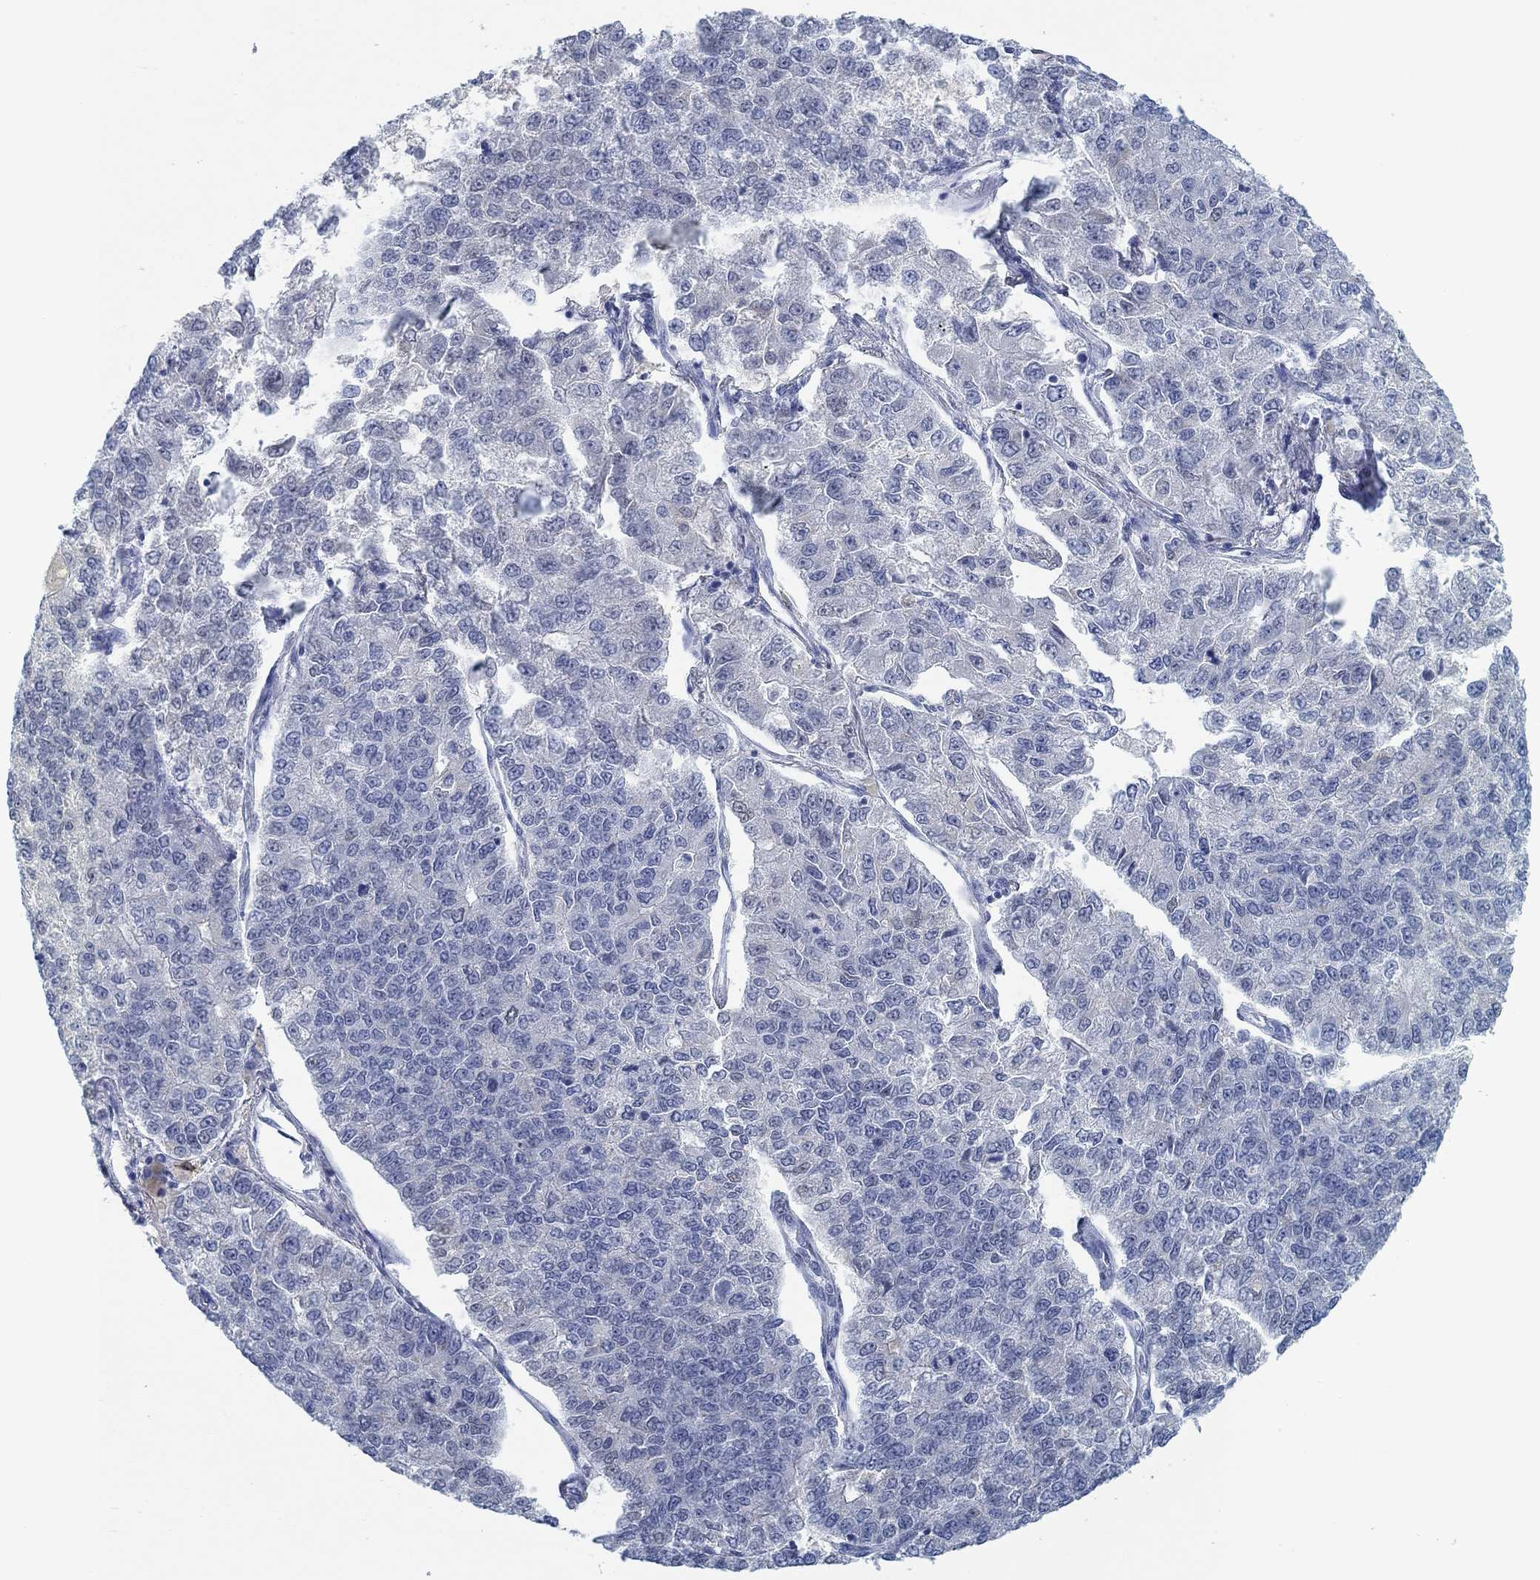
{"staining": {"intensity": "negative", "quantity": "none", "location": "none"}, "tissue": "lung cancer", "cell_type": "Tumor cells", "image_type": "cancer", "snomed": [{"axis": "morphology", "description": "Adenocarcinoma, NOS"}, {"axis": "topography", "description": "Lung"}], "caption": "This is an immunohistochemistry (IHC) image of human lung cancer (adenocarcinoma). There is no expression in tumor cells.", "gene": "TEKT4", "patient": {"sex": "male", "age": 49}}